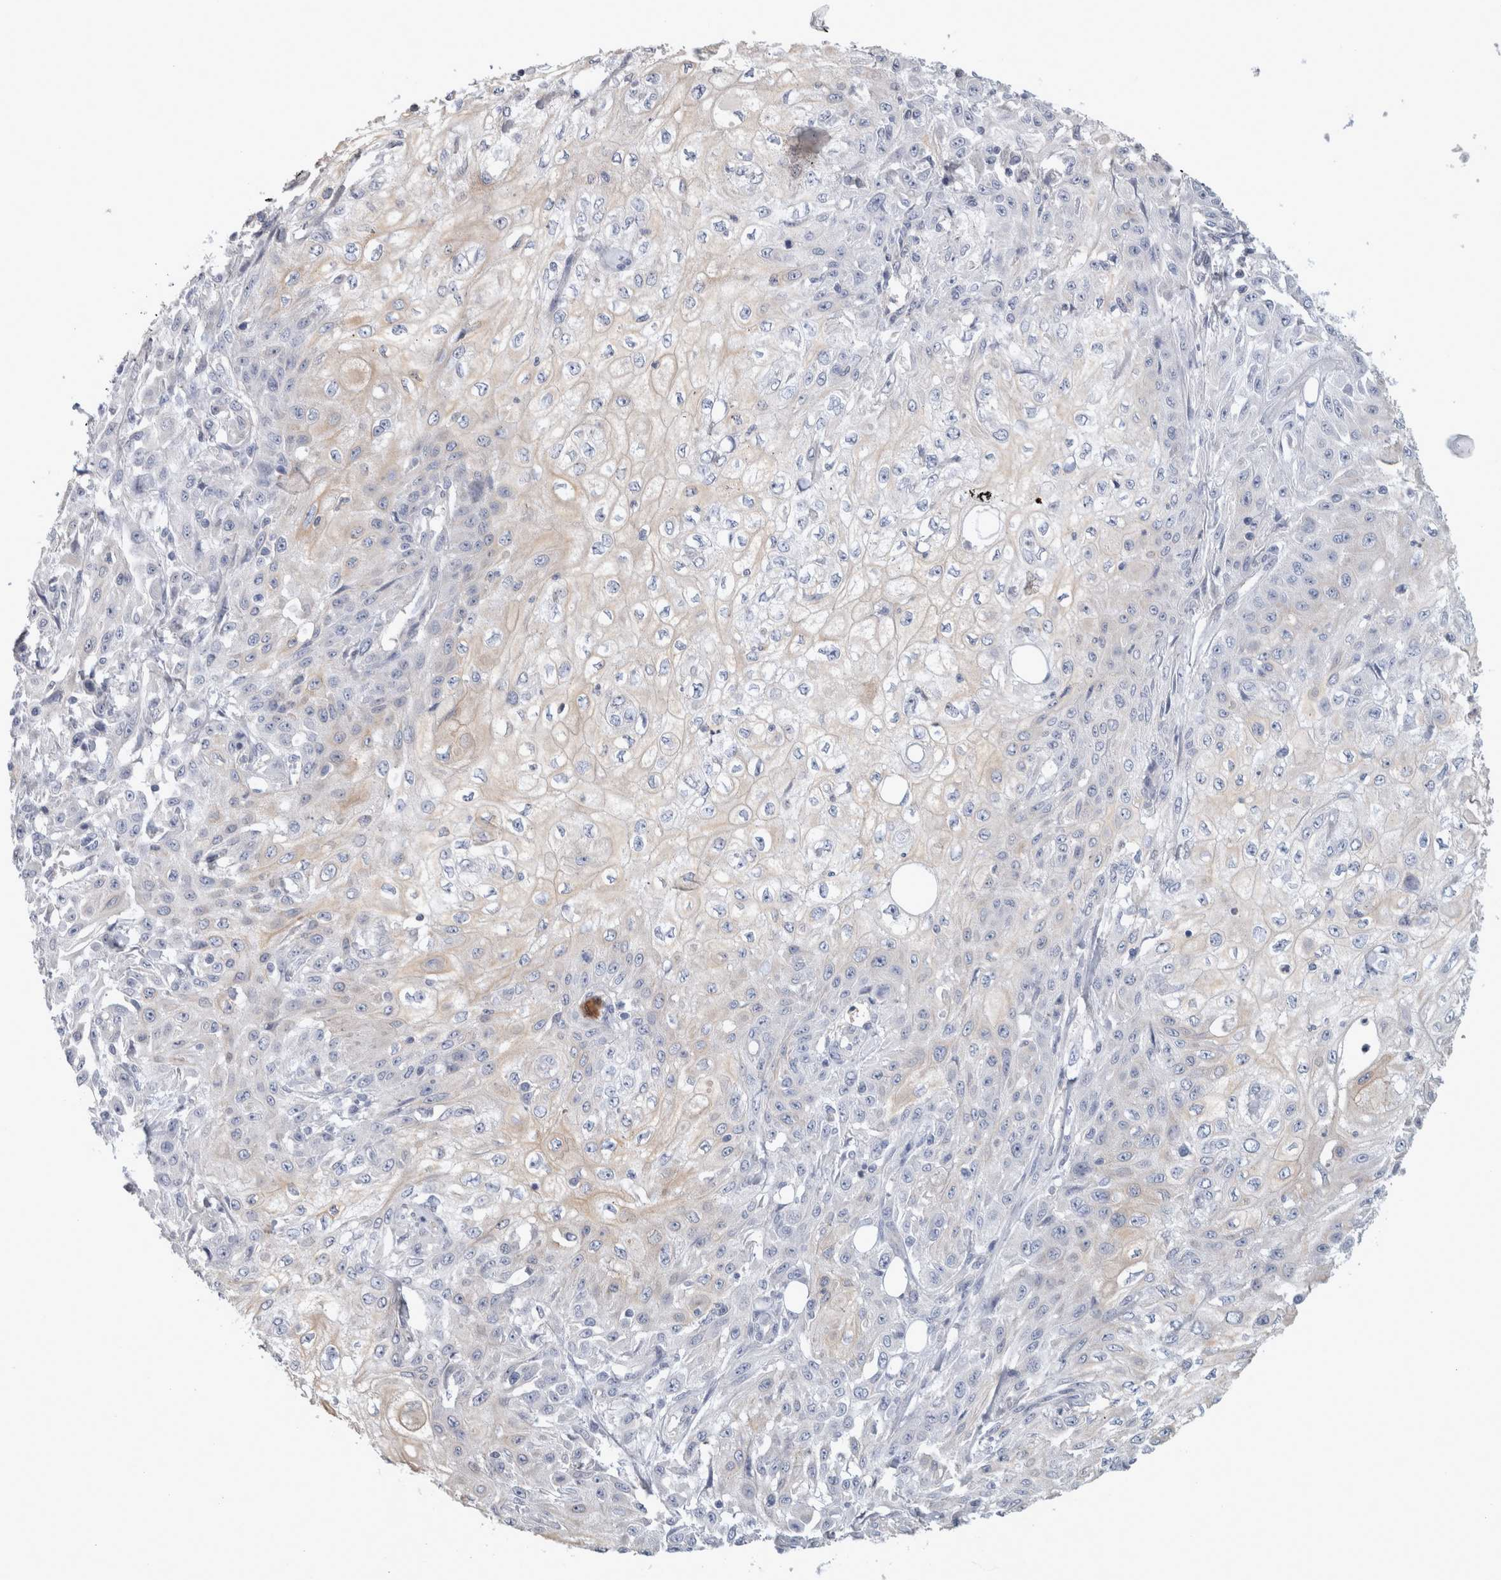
{"staining": {"intensity": "negative", "quantity": "none", "location": "none"}, "tissue": "skin cancer", "cell_type": "Tumor cells", "image_type": "cancer", "snomed": [{"axis": "morphology", "description": "Squamous cell carcinoma, NOS"}, {"axis": "morphology", "description": "Squamous cell carcinoma, metastatic, NOS"}, {"axis": "topography", "description": "Skin"}, {"axis": "topography", "description": "Lymph node"}], "caption": "Tumor cells show no significant expression in skin cancer.", "gene": "CD55", "patient": {"sex": "male", "age": 75}}